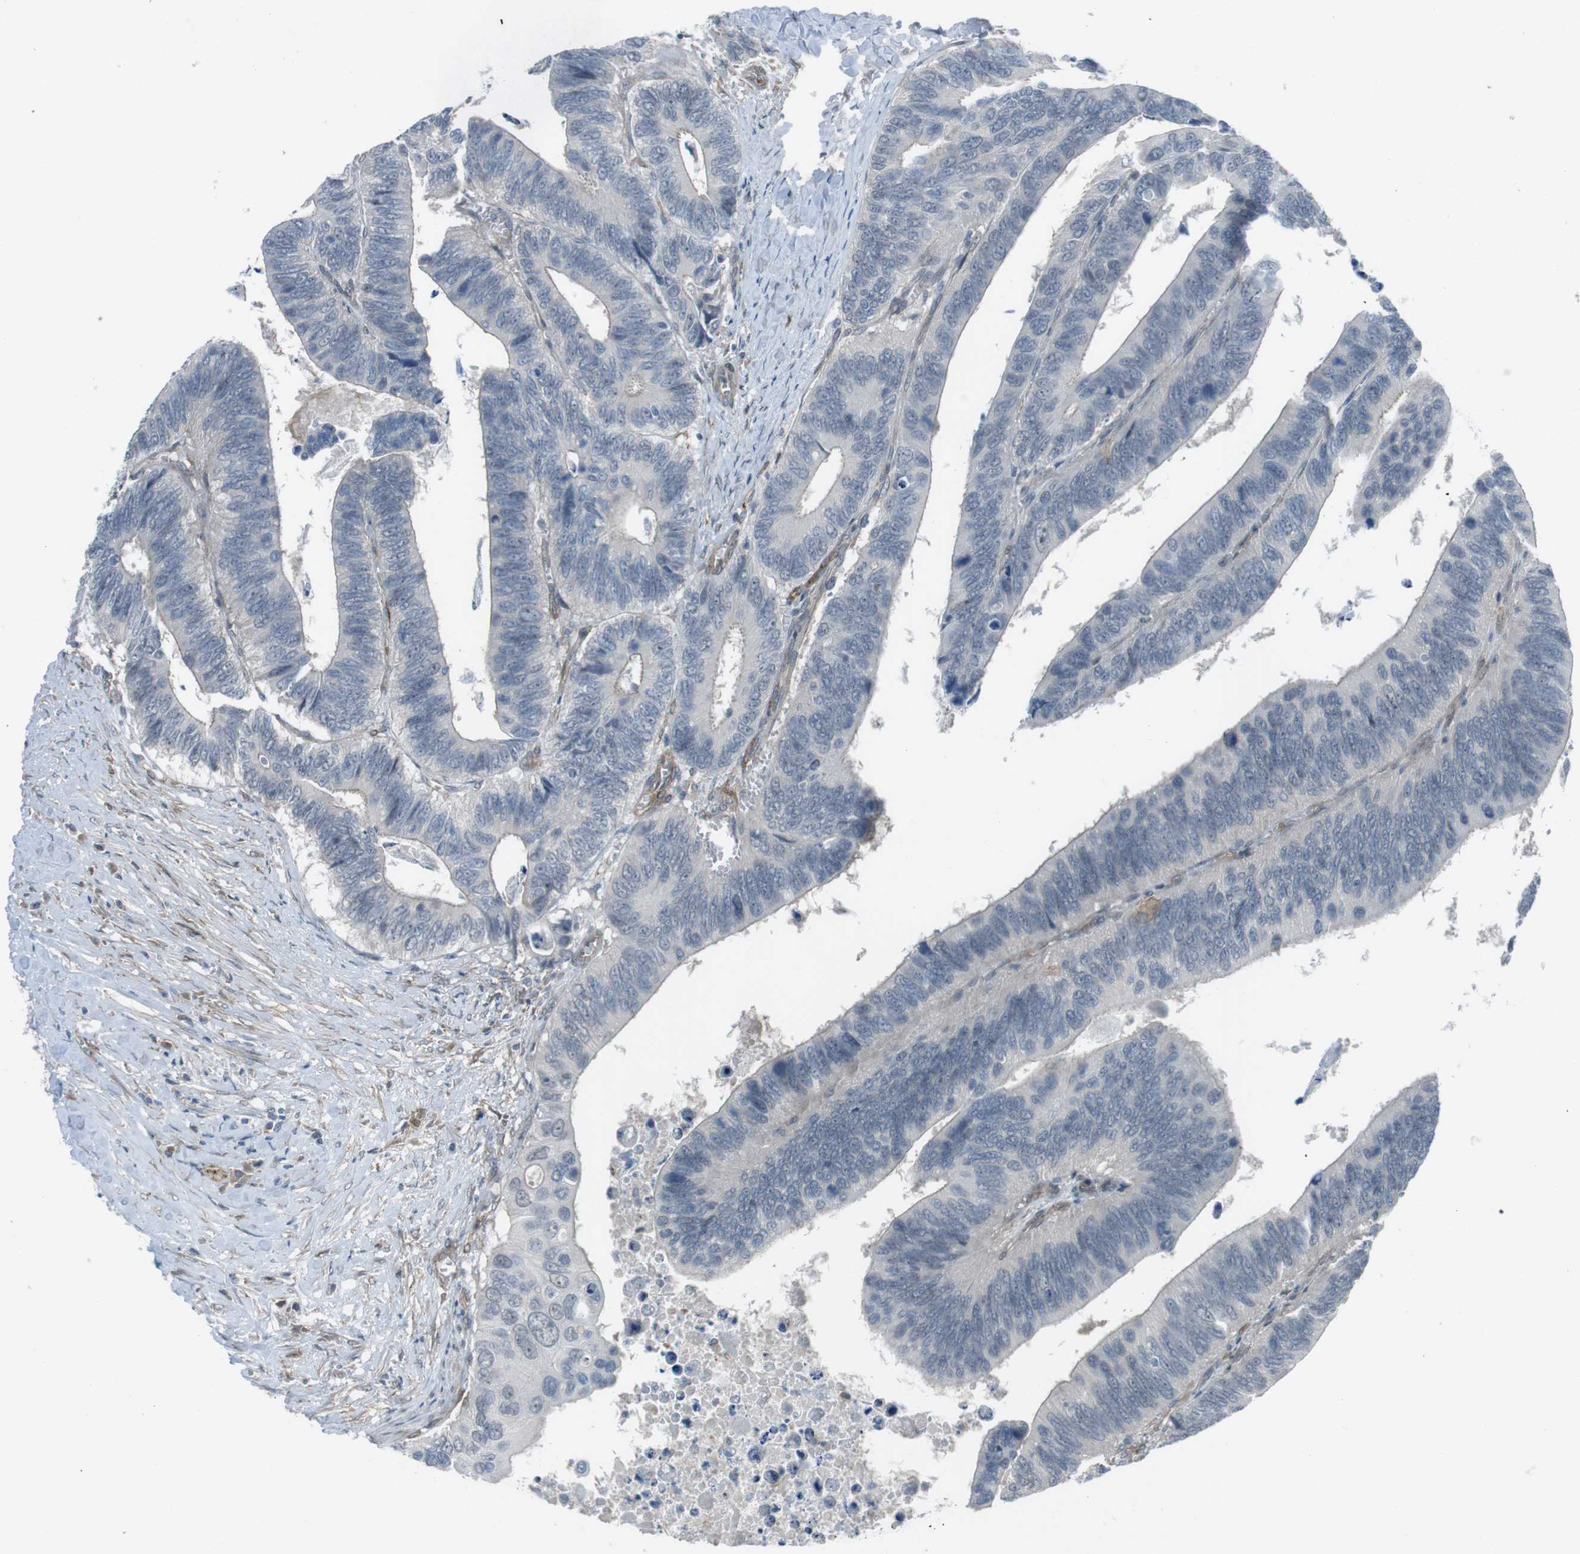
{"staining": {"intensity": "weak", "quantity": "<25%", "location": "cytoplasmic/membranous"}, "tissue": "colorectal cancer", "cell_type": "Tumor cells", "image_type": "cancer", "snomed": [{"axis": "morphology", "description": "Adenocarcinoma, NOS"}, {"axis": "topography", "description": "Colon"}], "caption": "DAB (3,3'-diaminobenzidine) immunohistochemical staining of human colorectal adenocarcinoma shows no significant positivity in tumor cells.", "gene": "ANK2", "patient": {"sex": "male", "age": 72}}